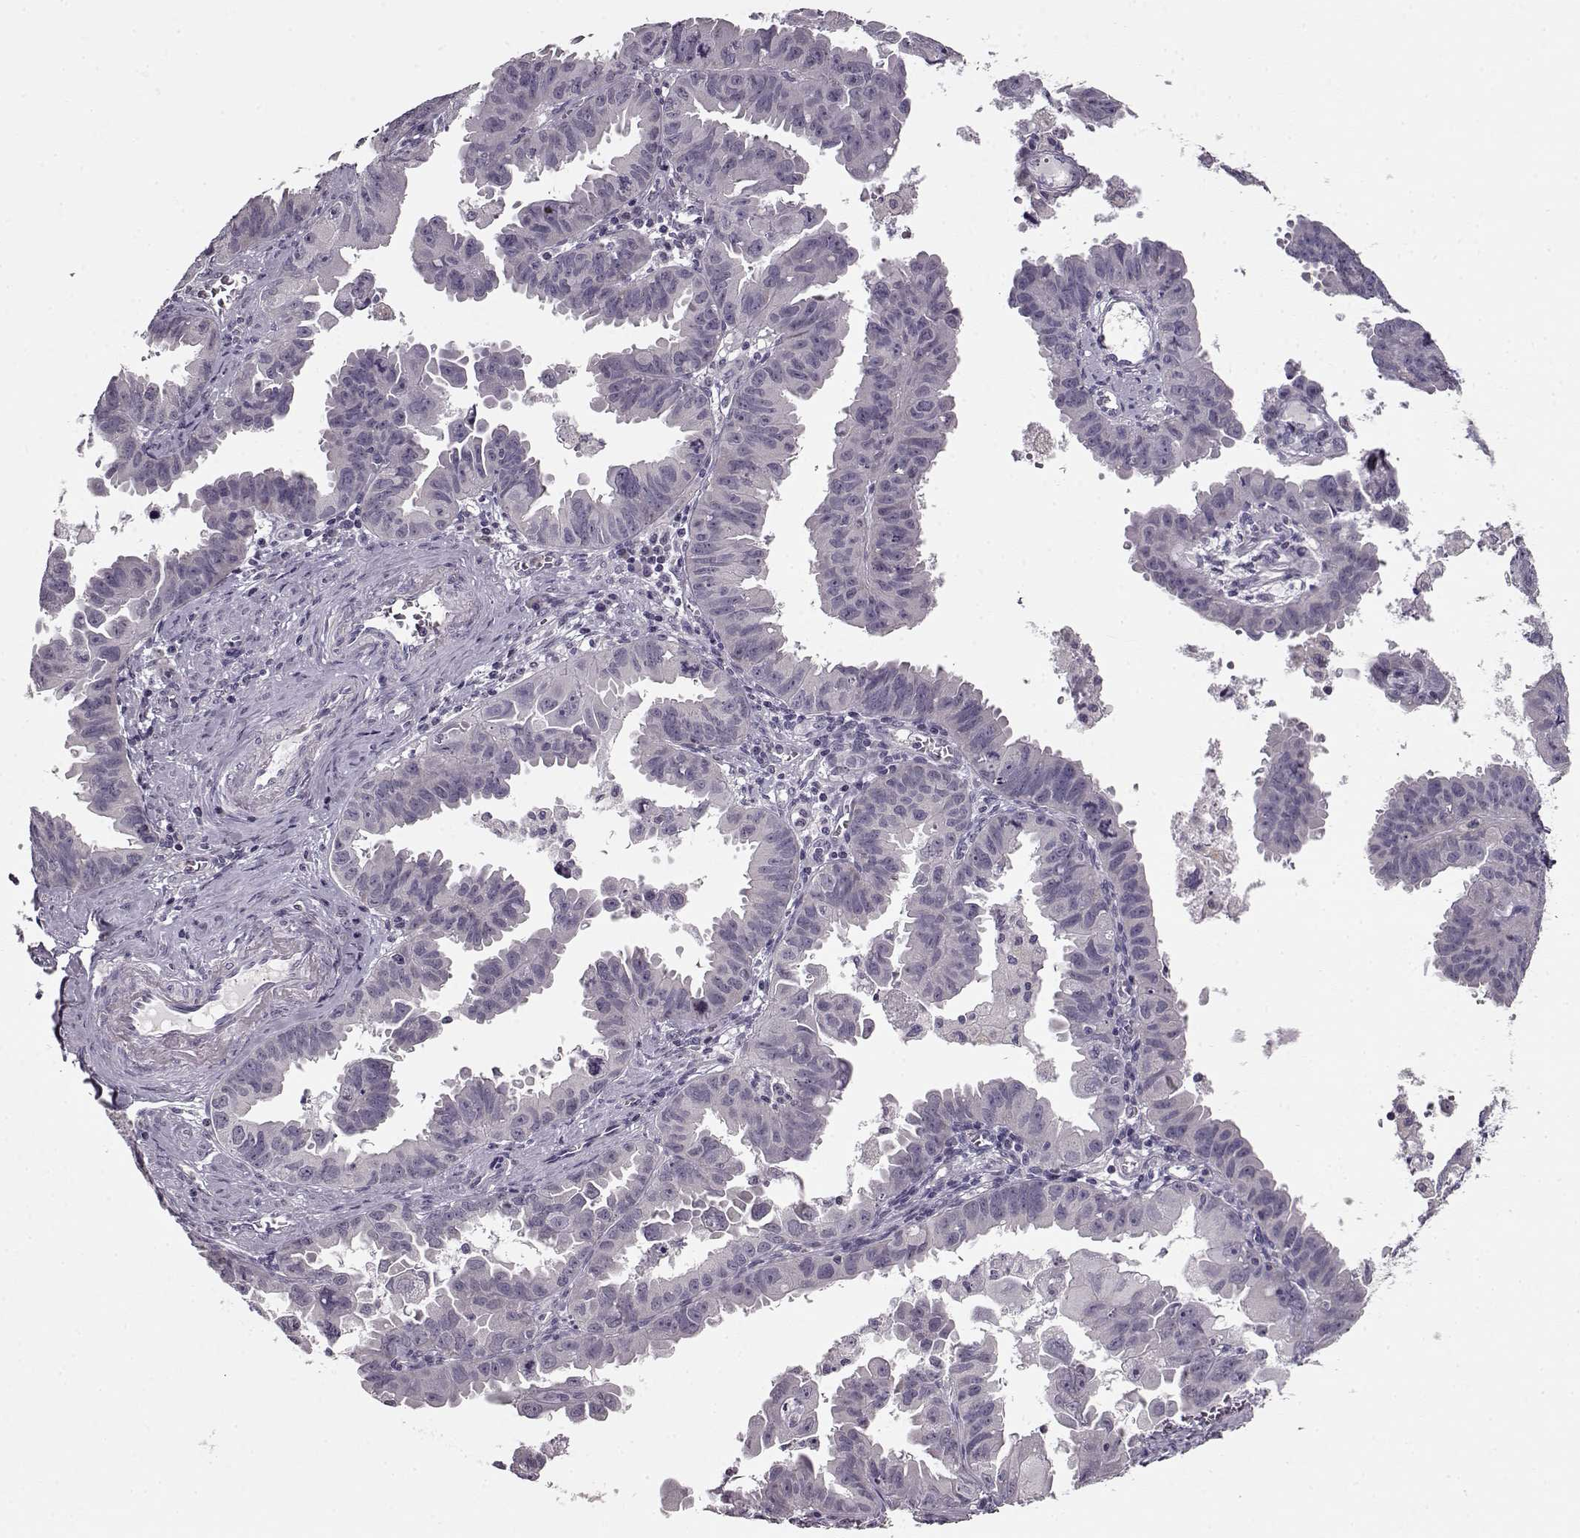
{"staining": {"intensity": "negative", "quantity": "none", "location": "none"}, "tissue": "ovarian cancer", "cell_type": "Tumor cells", "image_type": "cancer", "snomed": [{"axis": "morphology", "description": "Carcinoma, endometroid"}, {"axis": "topography", "description": "Ovary"}], "caption": "High power microscopy histopathology image of an immunohistochemistry (IHC) photomicrograph of ovarian cancer, revealing no significant staining in tumor cells.", "gene": "RP1L1", "patient": {"sex": "female", "age": 85}}